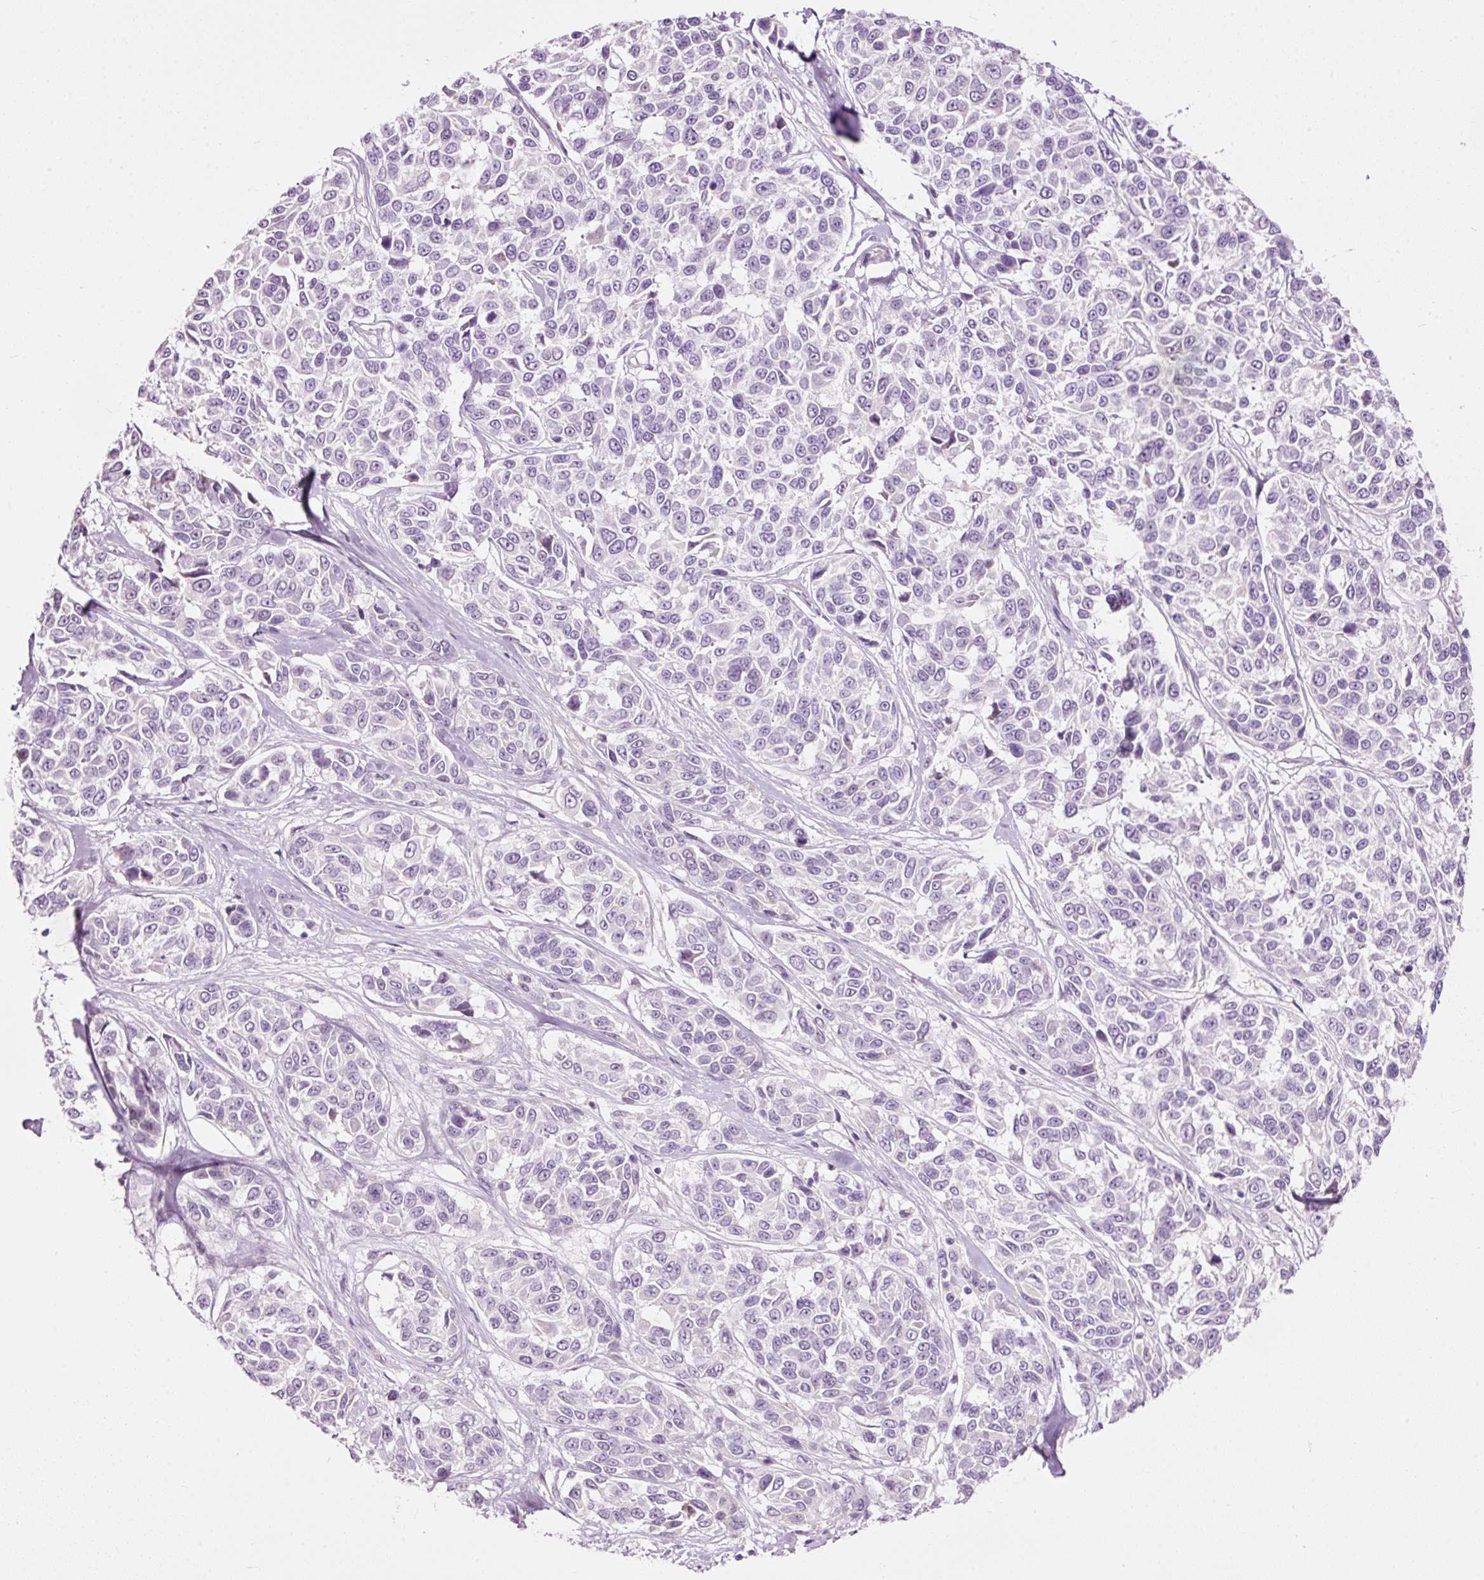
{"staining": {"intensity": "negative", "quantity": "none", "location": "none"}, "tissue": "melanoma", "cell_type": "Tumor cells", "image_type": "cancer", "snomed": [{"axis": "morphology", "description": "Malignant melanoma, NOS"}, {"axis": "topography", "description": "Skin"}], "caption": "This photomicrograph is of malignant melanoma stained with IHC to label a protein in brown with the nuclei are counter-stained blue. There is no staining in tumor cells.", "gene": "FCRL4", "patient": {"sex": "female", "age": 66}}